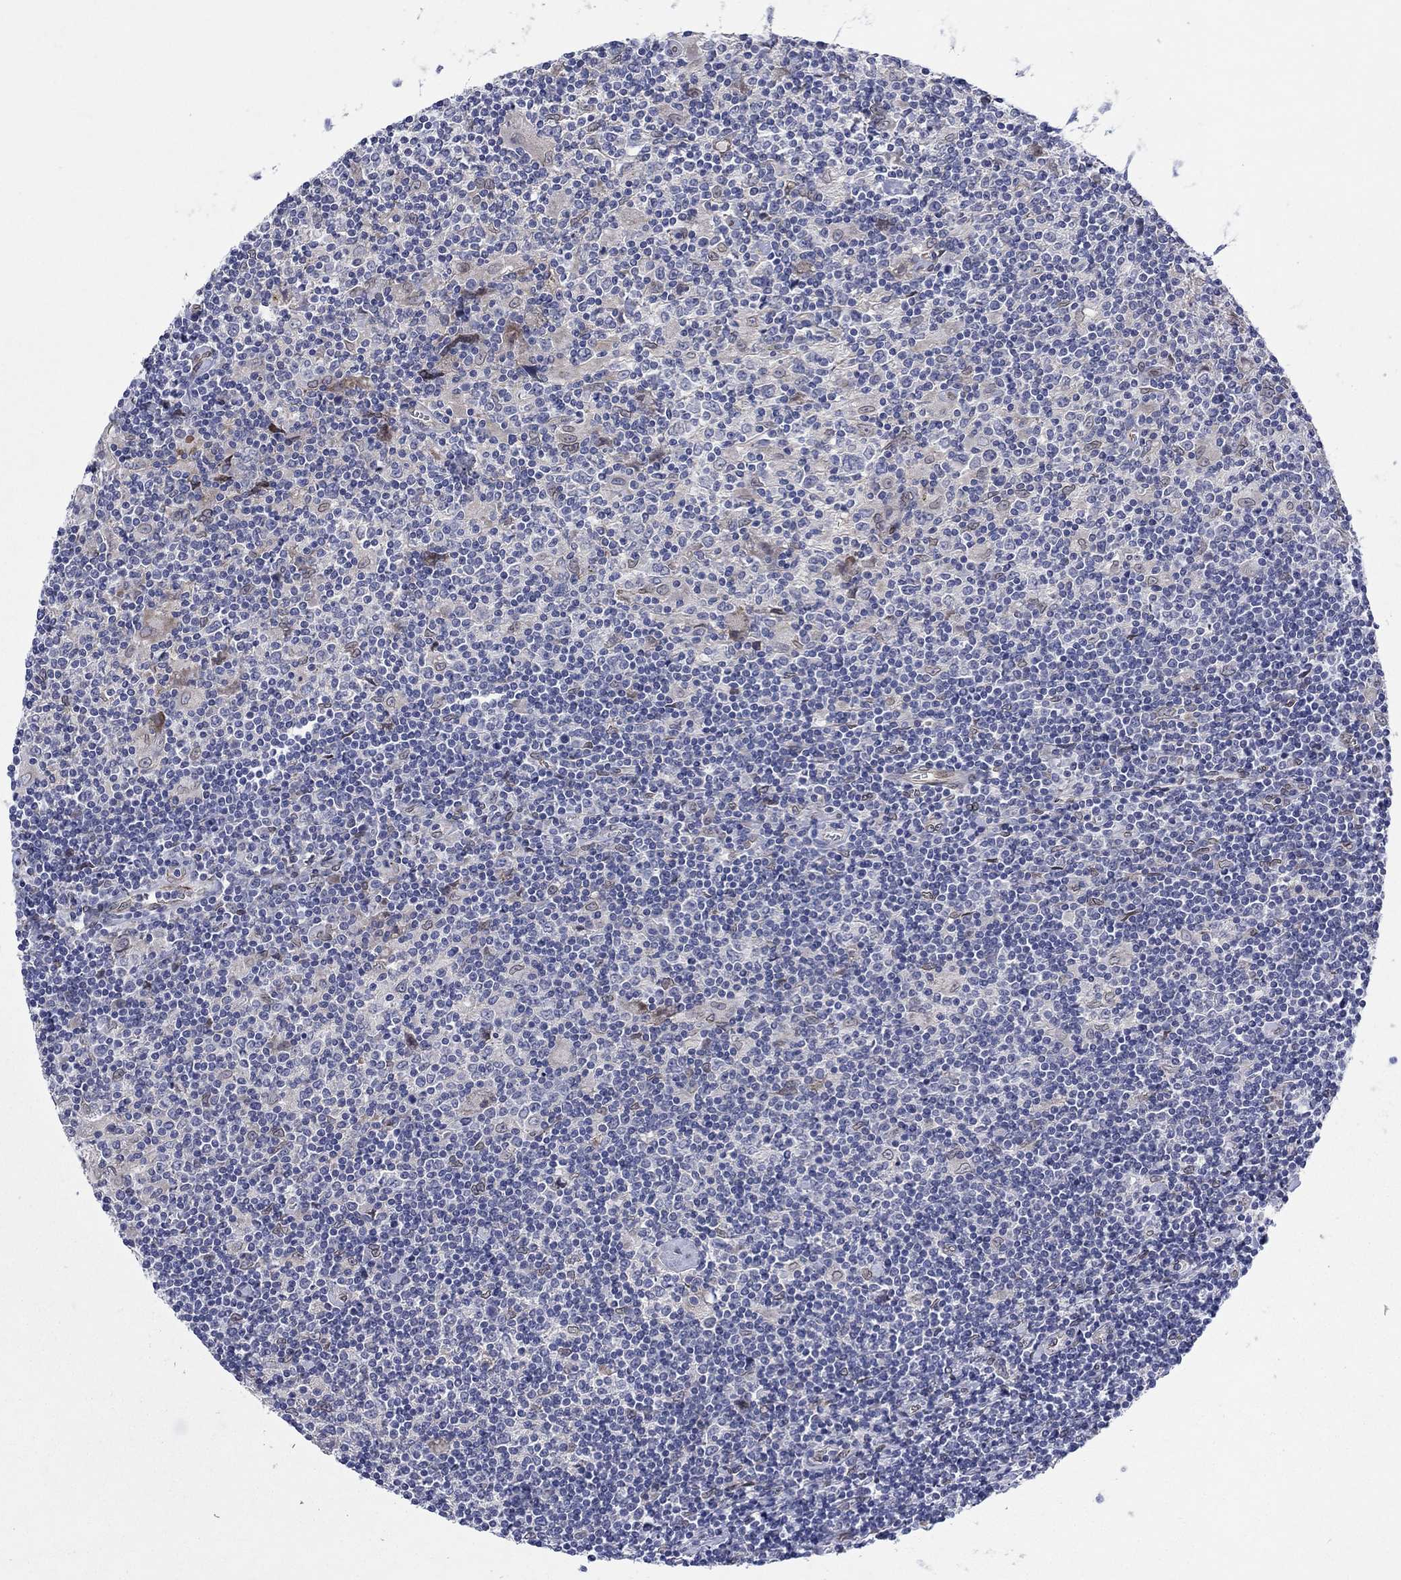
{"staining": {"intensity": "negative", "quantity": "none", "location": "none"}, "tissue": "lymphoma", "cell_type": "Tumor cells", "image_type": "cancer", "snomed": [{"axis": "morphology", "description": "Hodgkin's disease, NOS"}, {"axis": "topography", "description": "Lymph node"}], "caption": "The photomicrograph shows no significant expression in tumor cells of lymphoma. Nuclei are stained in blue.", "gene": "EMC9", "patient": {"sex": "male", "age": 40}}